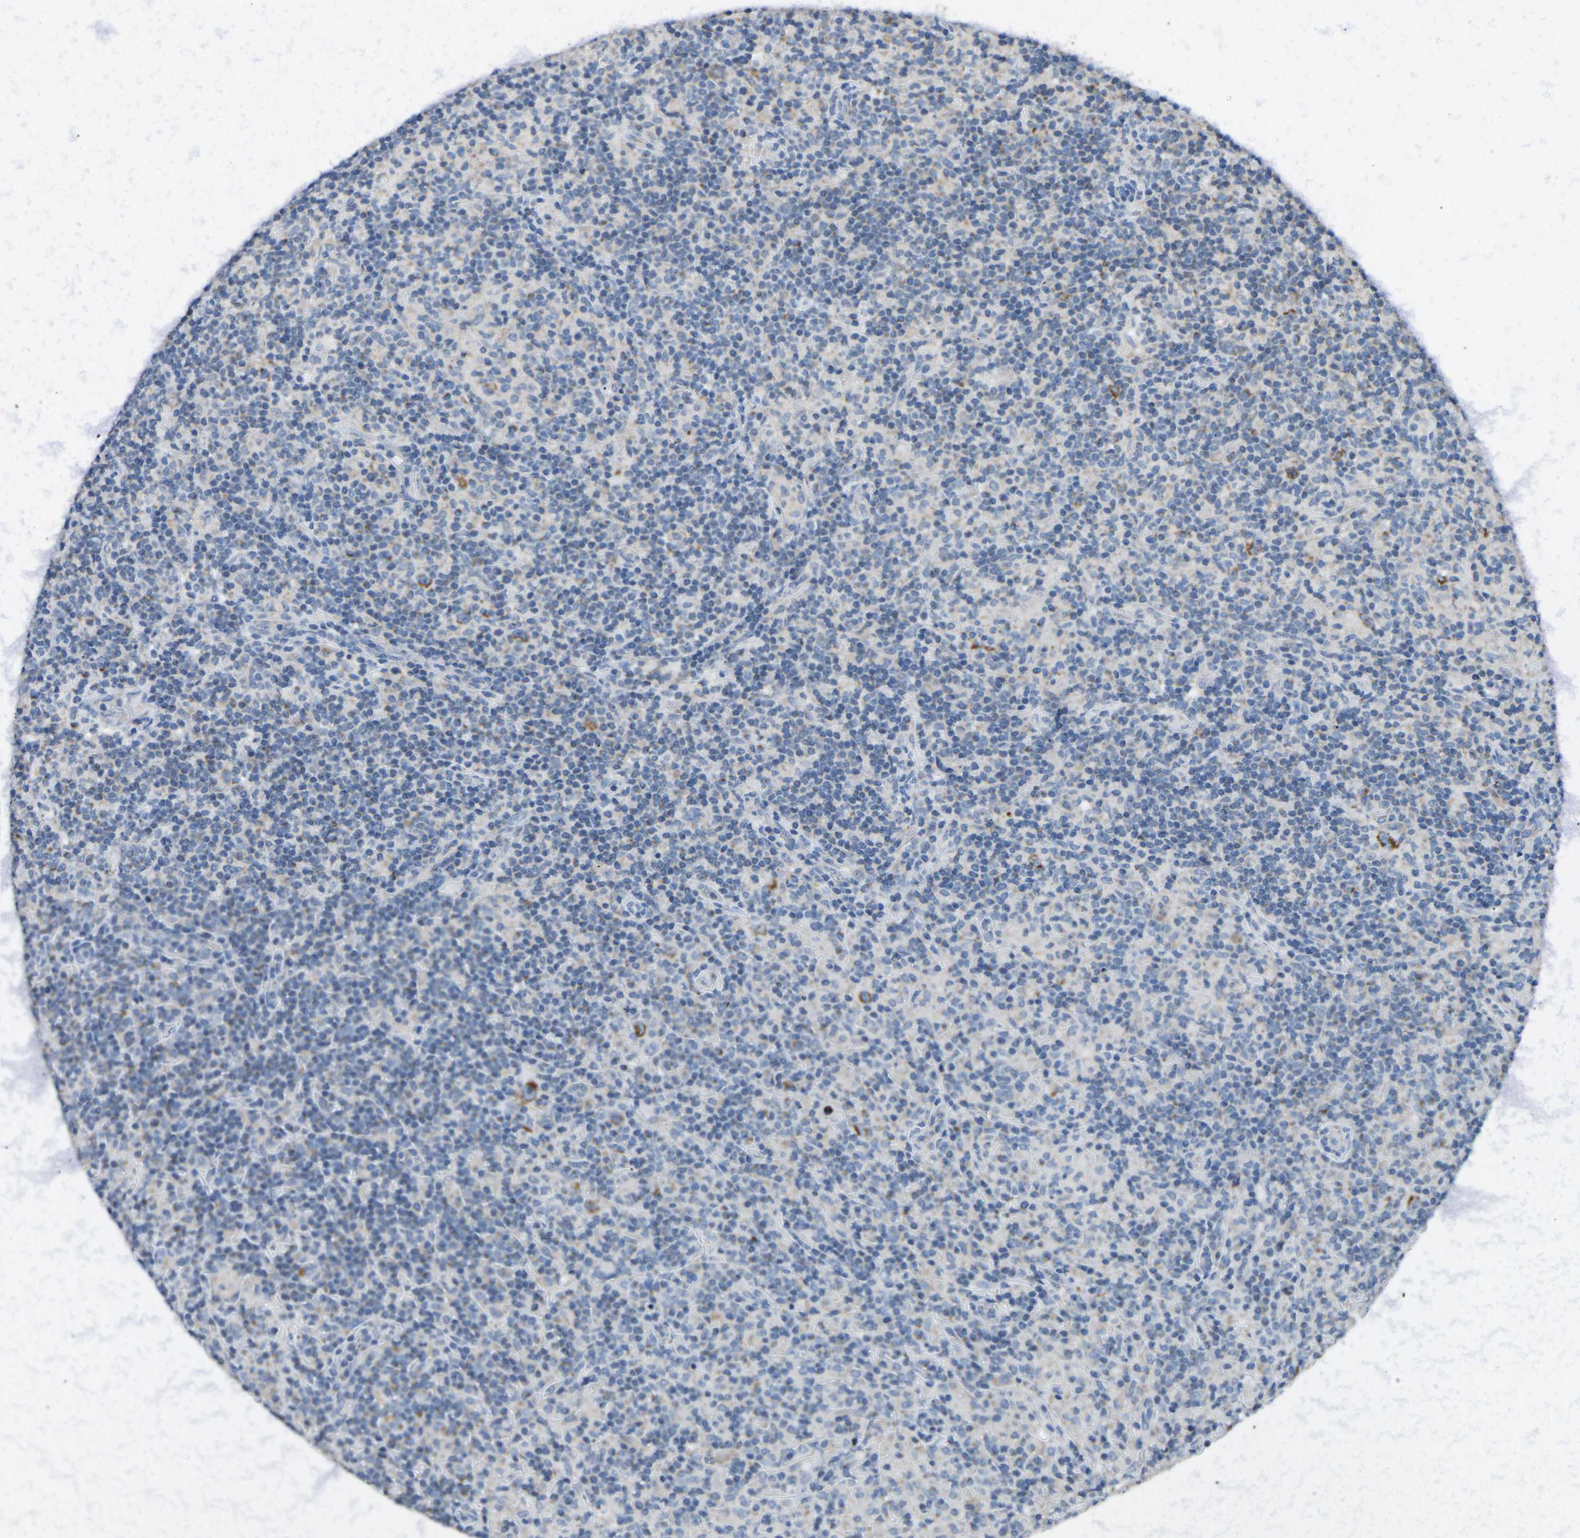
{"staining": {"intensity": "moderate", "quantity": ">75%", "location": "cytoplasmic/membranous"}, "tissue": "lymphoma", "cell_type": "Tumor cells", "image_type": "cancer", "snomed": [{"axis": "morphology", "description": "Hodgkin's disease, NOS"}, {"axis": "topography", "description": "Lymph node"}], "caption": "IHC of lymphoma reveals medium levels of moderate cytoplasmic/membranous expression in about >75% of tumor cells.", "gene": "ZNF200", "patient": {"sex": "male", "age": 70}}